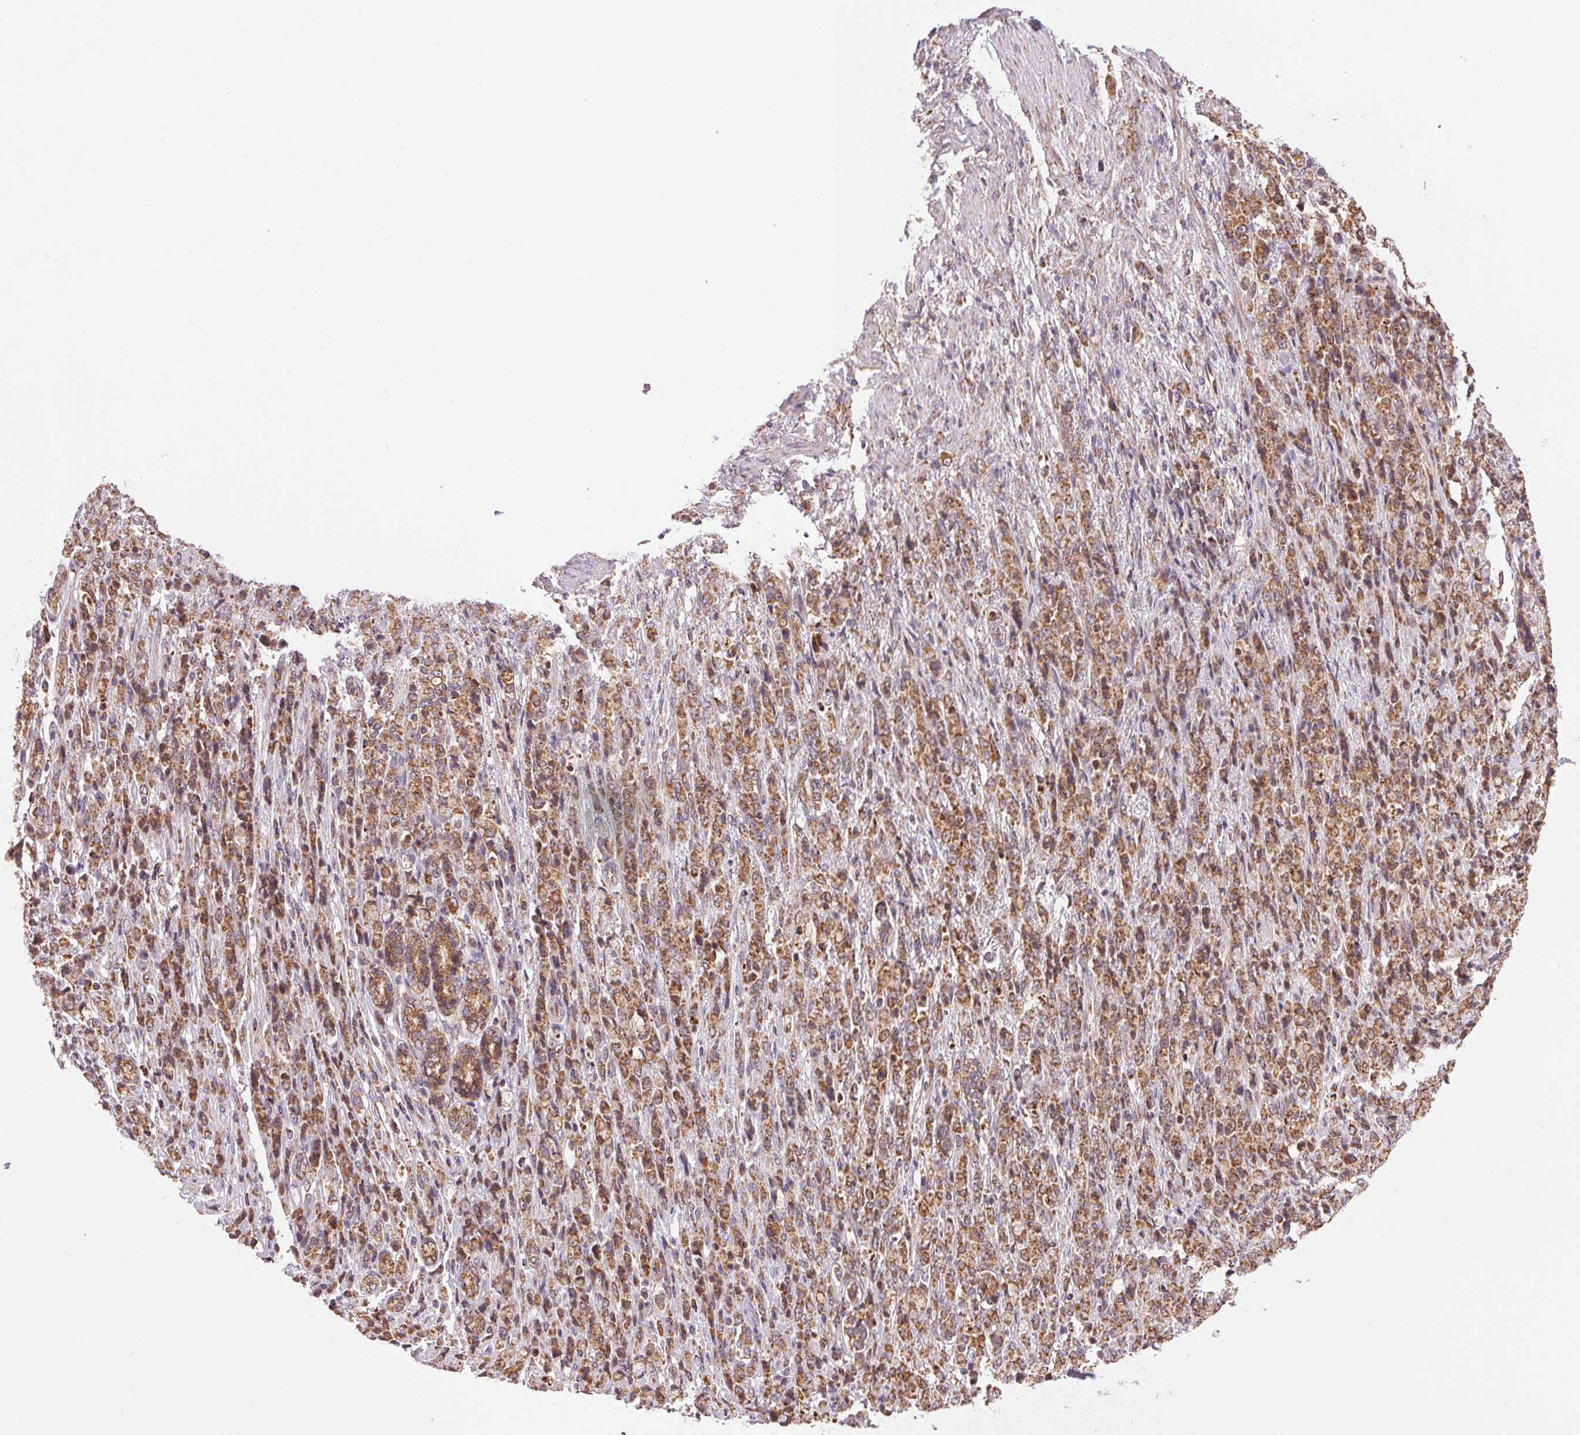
{"staining": {"intensity": "moderate", "quantity": ">75%", "location": "cytoplasmic/membranous"}, "tissue": "stomach cancer", "cell_type": "Tumor cells", "image_type": "cancer", "snomed": [{"axis": "morphology", "description": "Adenocarcinoma, NOS"}, {"axis": "topography", "description": "Stomach"}], "caption": "An immunohistochemistry (IHC) photomicrograph of neoplastic tissue is shown. Protein staining in brown shows moderate cytoplasmic/membranous positivity in stomach adenocarcinoma within tumor cells.", "gene": "MATCAP1", "patient": {"sex": "female", "age": 79}}